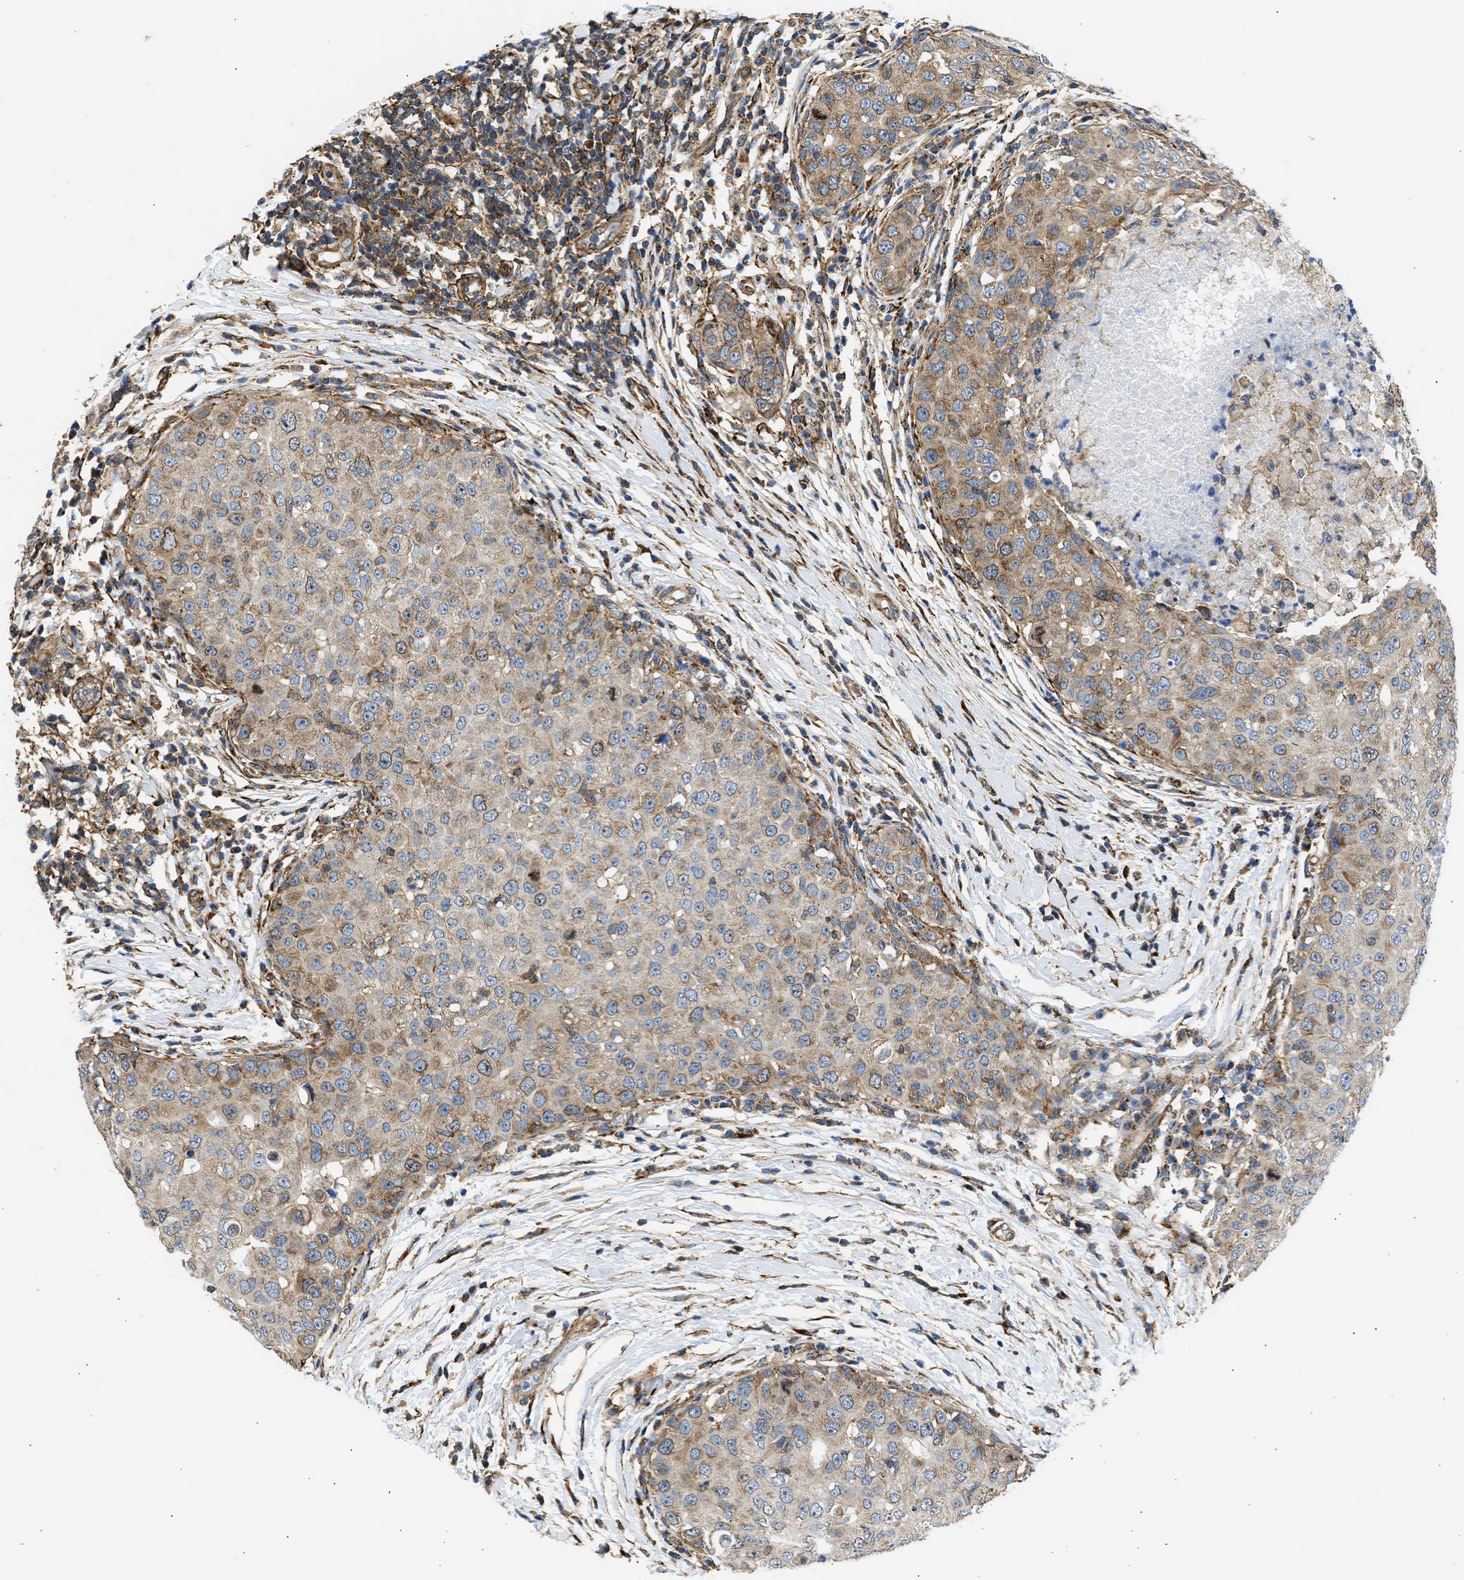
{"staining": {"intensity": "moderate", "quantity": "25%-75%", "location": "cytoplasmic/membranous"}, "tissue": "breast cancer", "cell_type": "Tumor cells", "image_type": "cancer", "snomed": [{"axis": "morphology", "description": "Duct carcinoma"}, {"axis": "topography", "description": "Breast"}], "caption": "An IHC histopathology image of neoplastic tissue is shown. Protein staining in brown labels moderate cytoplasmic/membranous positivity in breast cancer (infiltrating ductal carcinoma) within tumor cells.", "gene": "SEPTIN2", "patient": {"sex": "female", "age": 27}}